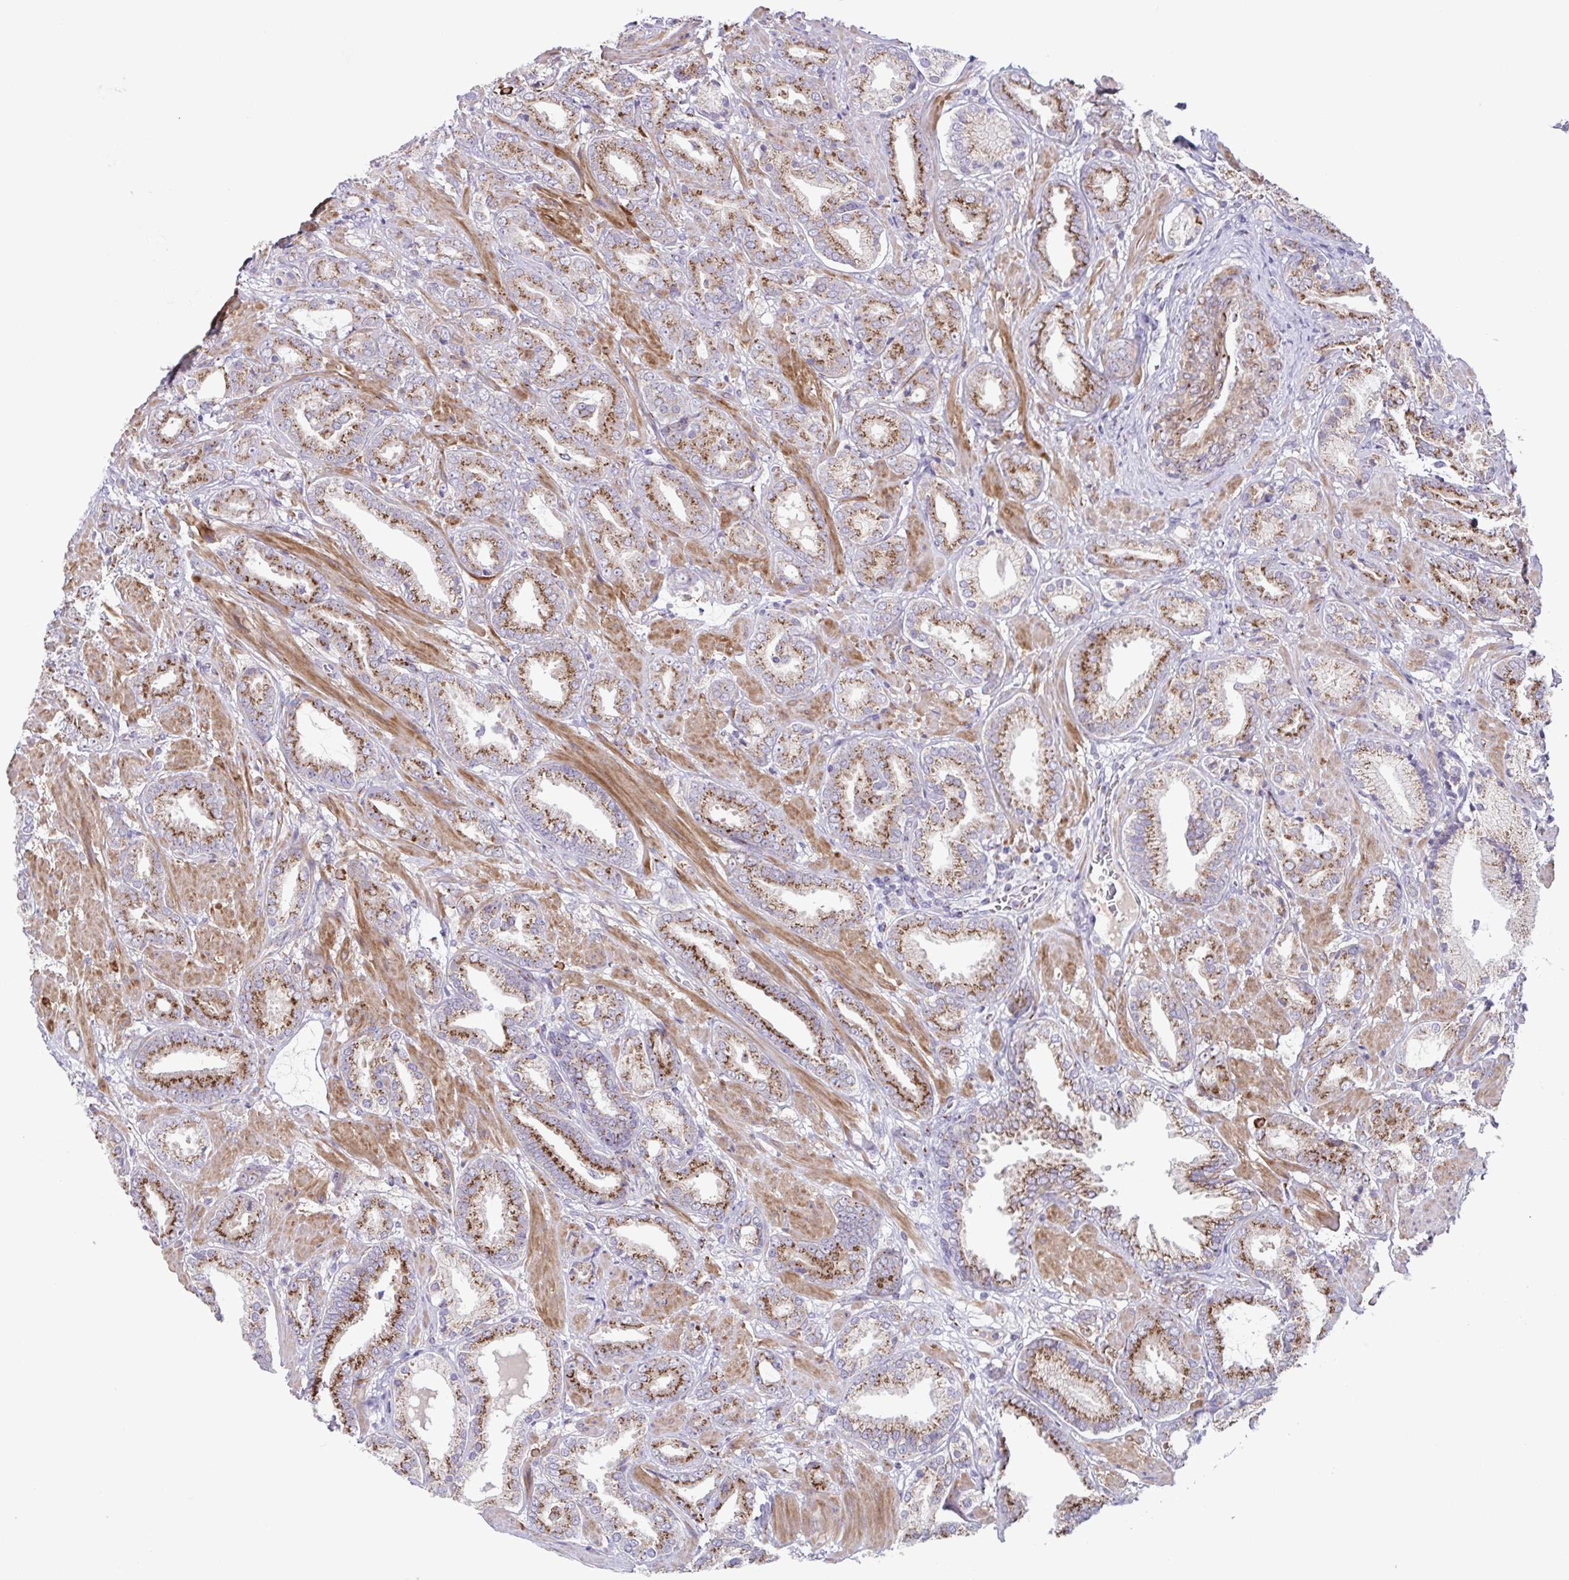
{"staining": {"intensity": "moderate", "quantity": ">75%", "location": "cytoplasmic/membranous"}, "tissue": "prostate cancer", "cell_type": "Tumor cells", "image_type": "cancer", "snomed": [{"axis": "morphology", "description": "Adenocarcinoma, High grade"}, {"axis": "topography", "description": "Prostate"}], "caption": "The micrograph shows a brown stain indicating the presence of a protein in the cytoplasmic/membranous of tumor cells in prostate cancer. (brown staining indicates protein expression, while blue staining denotes nuclei).", "gene": "COL17A1", "patient": {"sex": "male", "age": 56}}